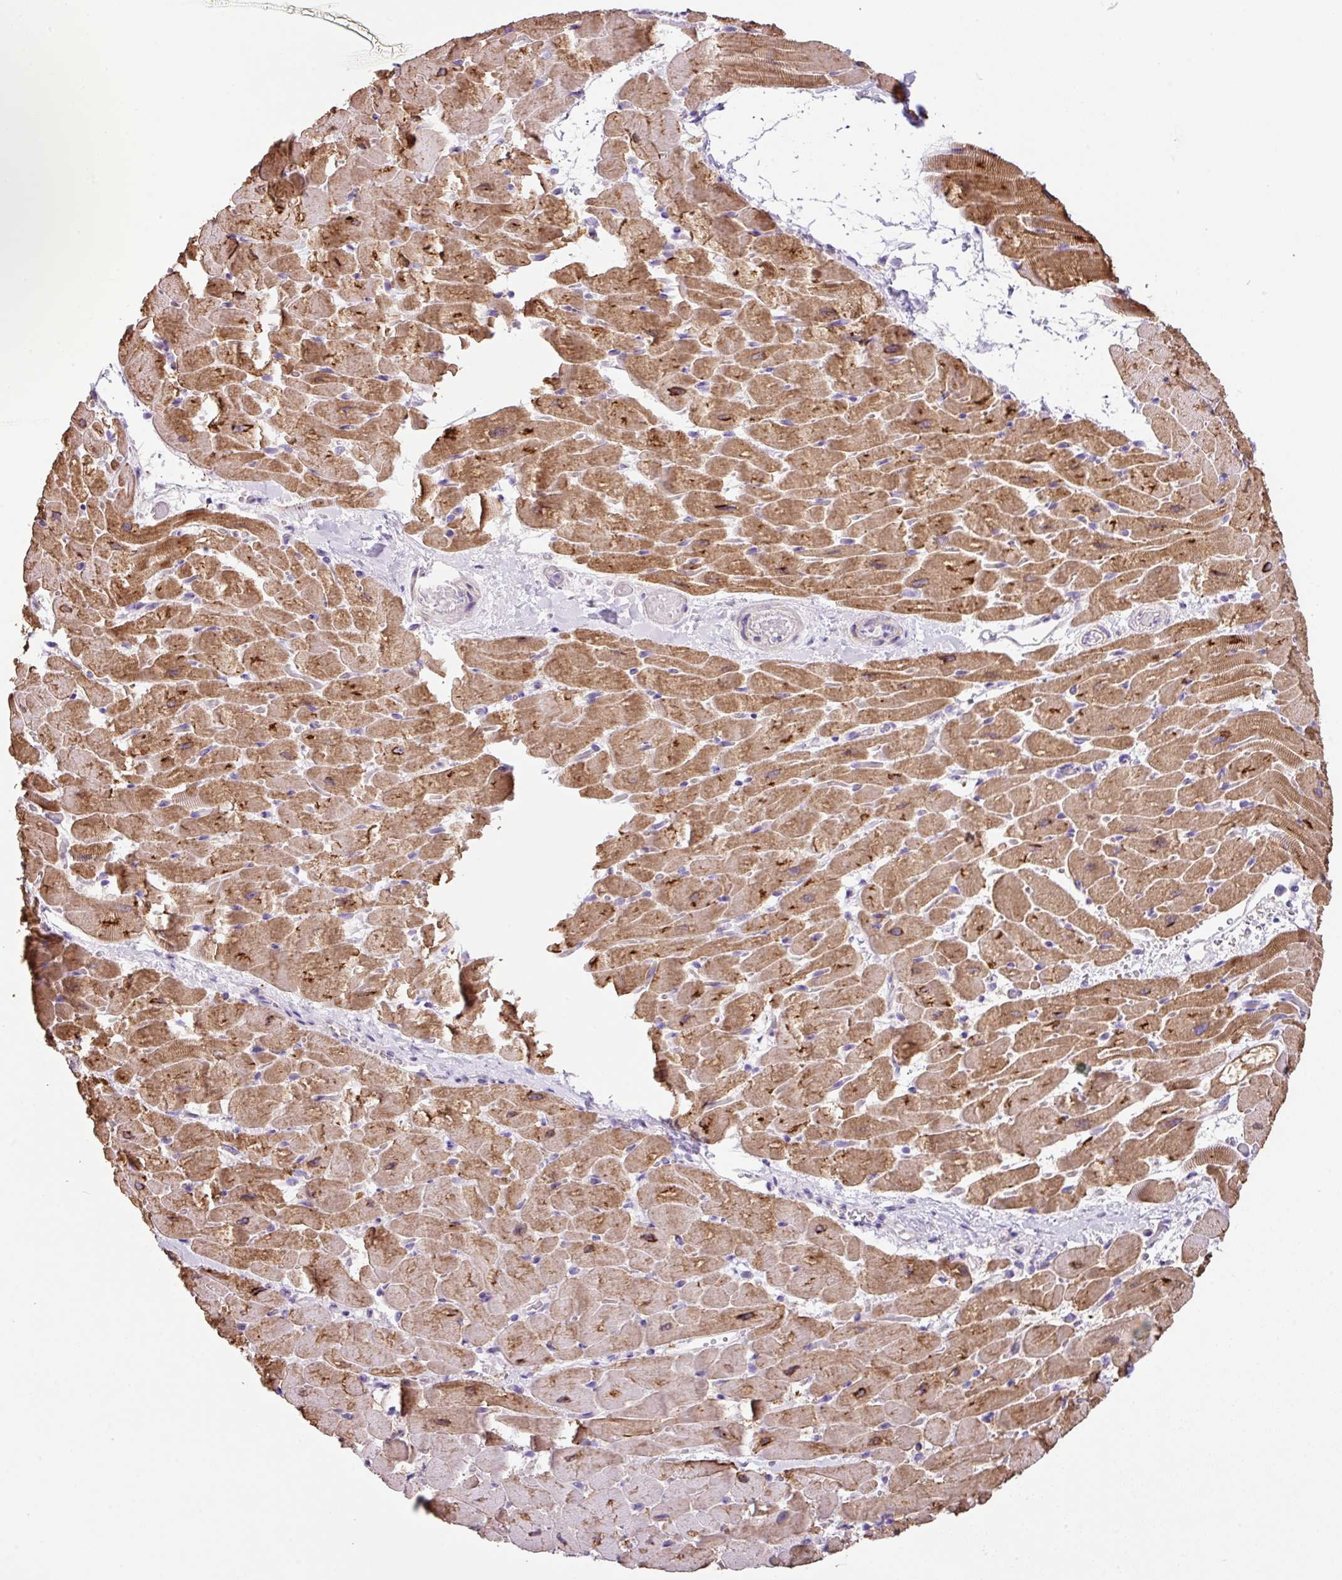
{"staining": {"intensity": "moderate", "quantity": ">75%", "location": "cytoplasmic/membranous"}, "tissue": "heart muscle", "cell_type": "Cardiomyocytes", "image_type": "normal", "snomed": [{"axis": "morphology", "description": "Normal tissue, NOS"}, {"axis": "topography", "description": "Heart"}], "caption": "A brown stain labels moderate cytoplasmic/membranous positivity of a protein in cardiomyocytes of normal human heart muscle. (DAB (3,3'-diaminobenzidine) = brown stain, brightfield microscopy at high magnification).", "gene": "ZG16", "patient": {"sex": "male", "age": 37}}